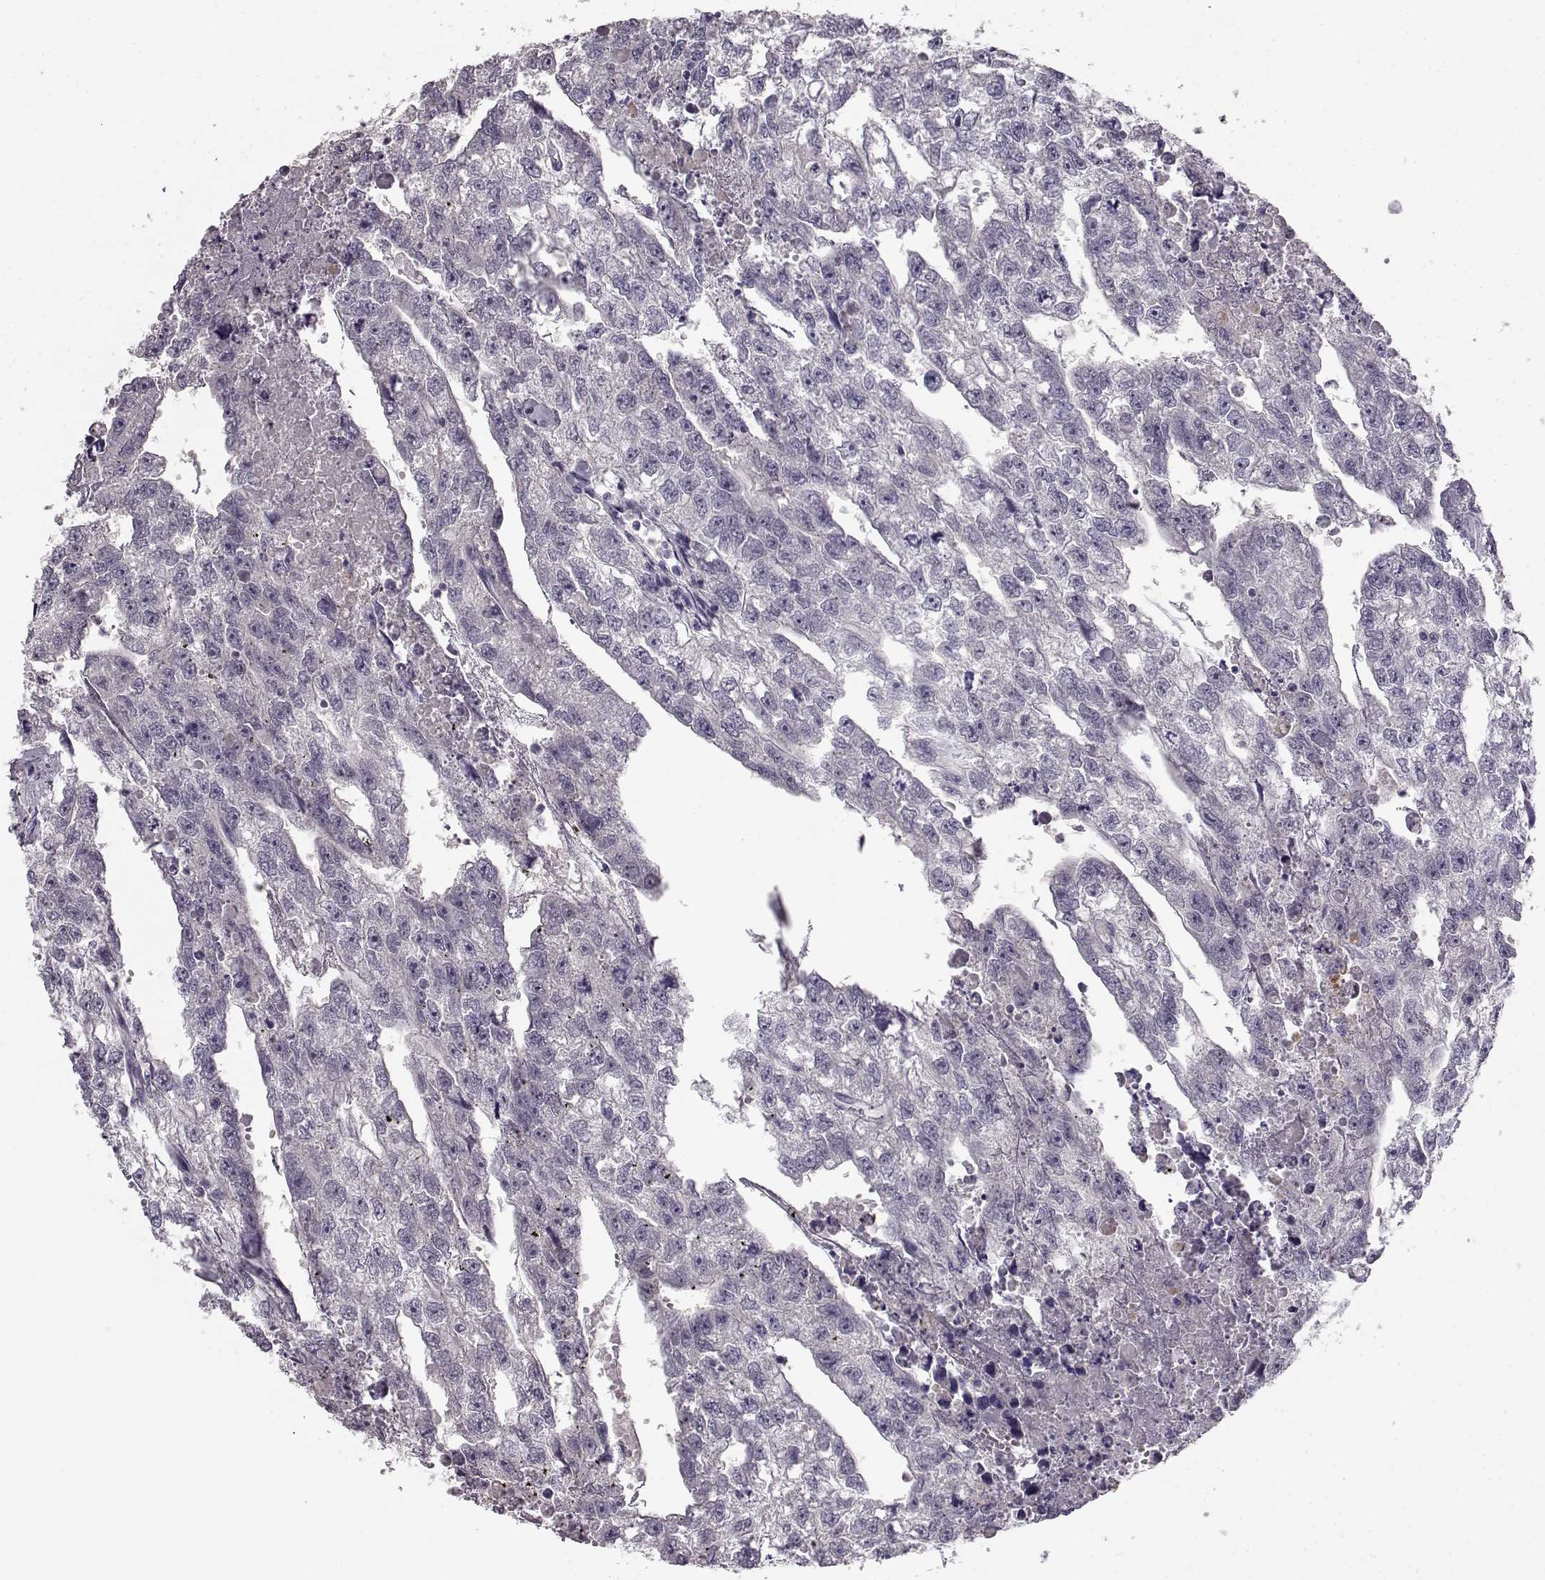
{"staining": {"intensity": "negative", "quantity": "none", "location": "none"}, "tissue": "testis cancer", "cell_type": "Tumor cells", "image_type": "cancer", "snomed": [{"axis": "morphology", "description": "Carcinoma, Embryonal, NOS"}, {"axis": "morphology", "description": "Teratoma, malignant, NOS"}, {"axis": "topography", "description": "Testis"}], "caption": "Human malignant teratoma (testis) stained for a protein using immunohistochemistry exhibits no expression in tumor cells.", "gene": "BFSP2", "patient": {"sex": "male", "age": 44}}